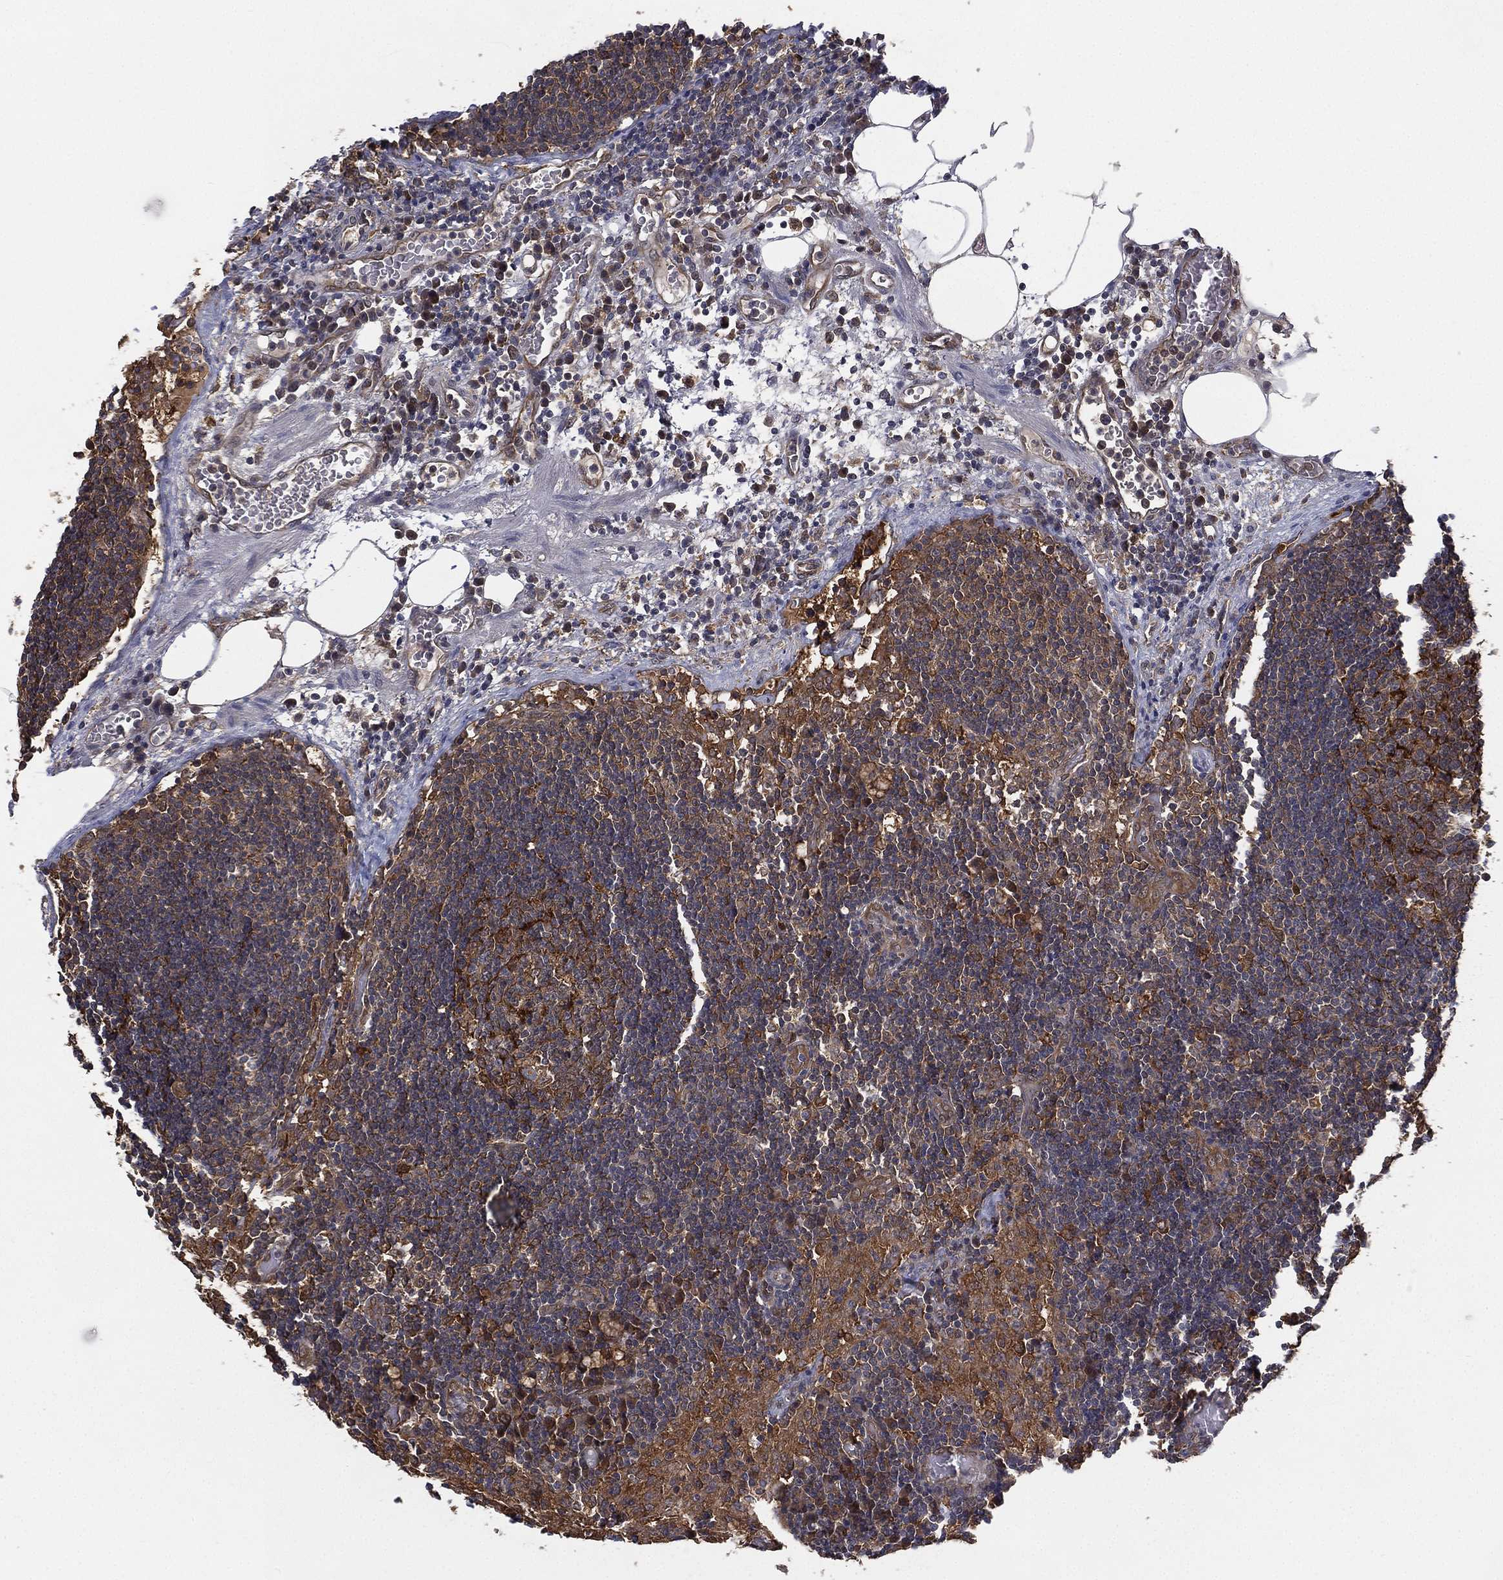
{"staining": {"intensity": "strong", "quantity": "<25%", "location": "cytoplasmic/membranous"}, "tissue": "lymph node", "cell_type": "Germinal center cells", "image_type": "normal", "snomed": [{"axis": "morphology", "description": "Normal tissue, NOS"}, {"axis": "topography", "description": "Lymph node"}], "caption": "This image demonstrates IHC staining of normal lymph node, with medium strong cytoplasmic/membranous expression in approximately <25% of germinal center cells.", "gene": "PSMG4", "patient": {"sex": "male", "age": 63}}